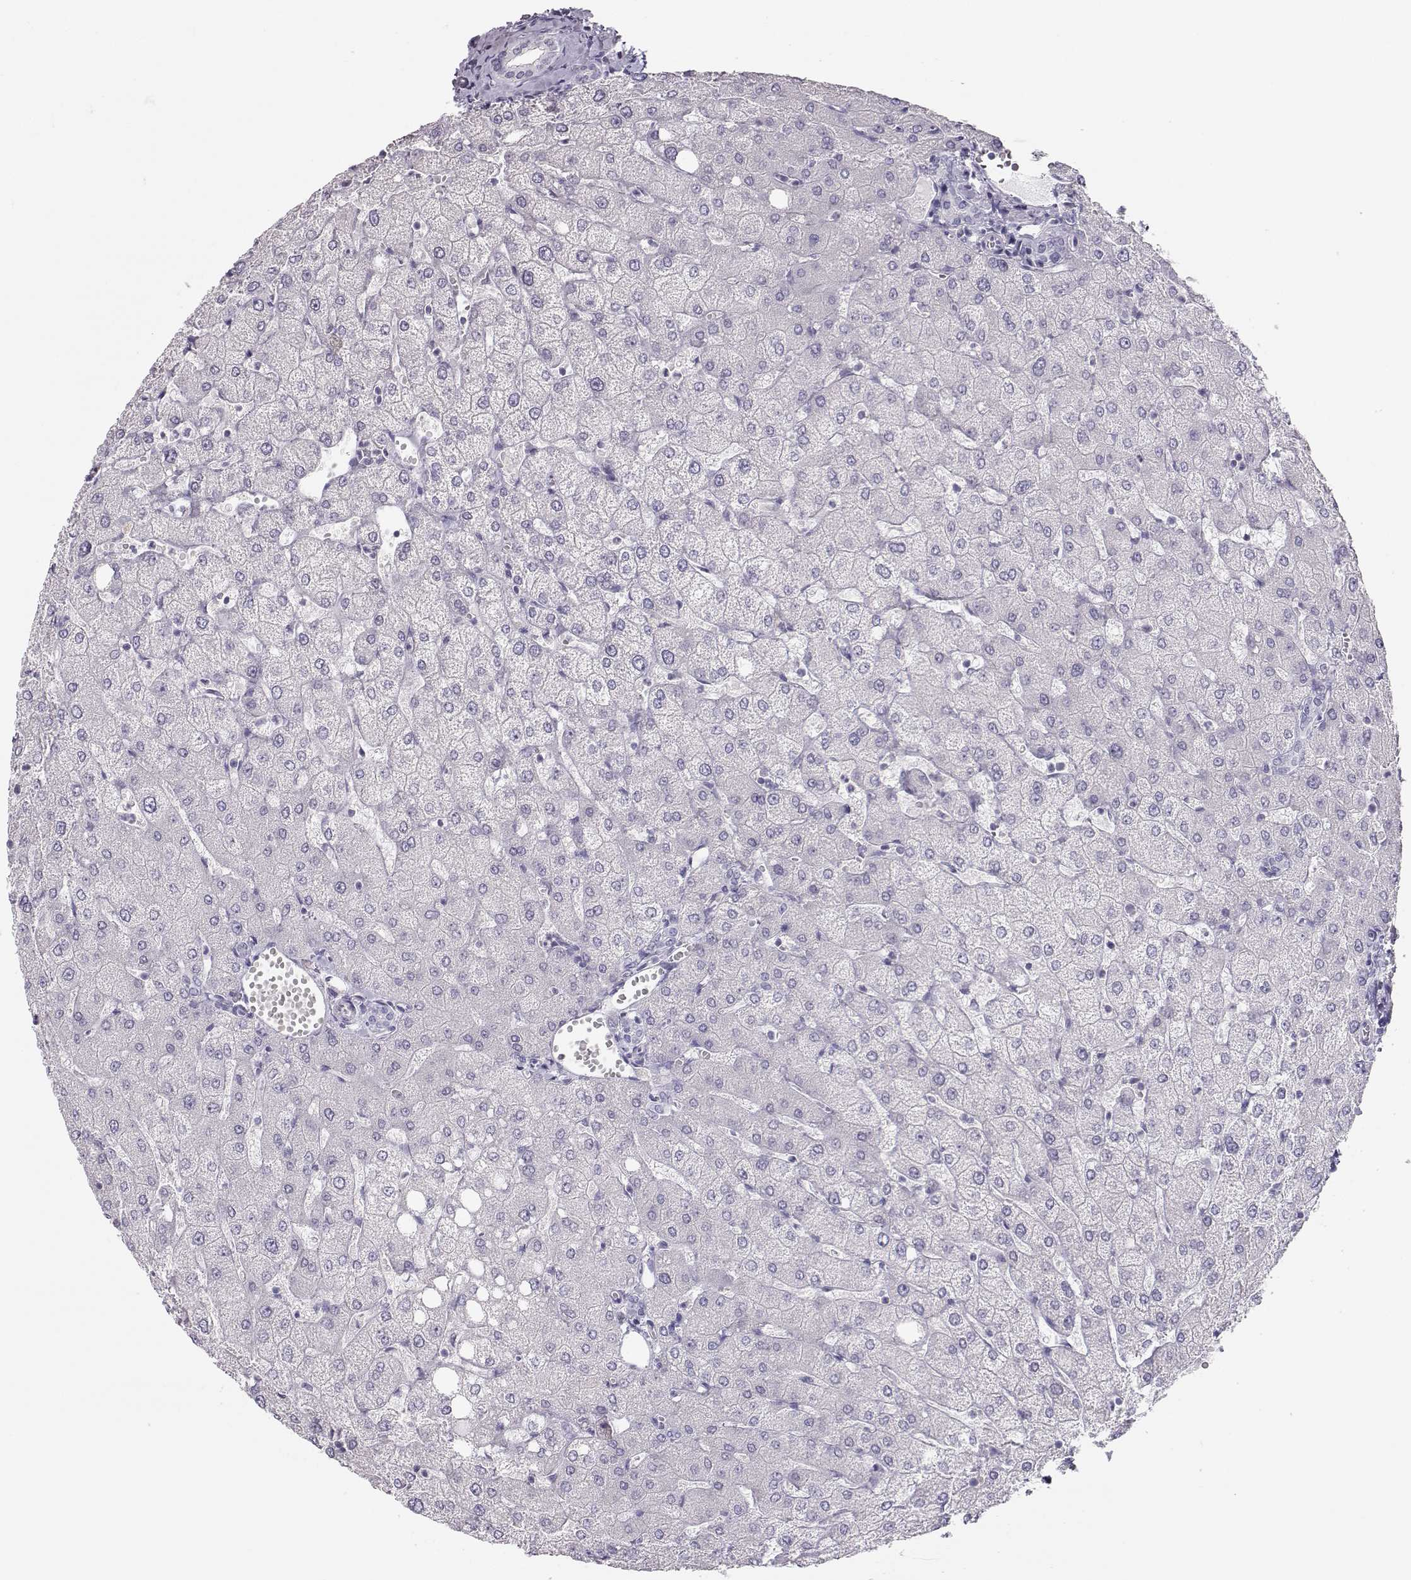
{"staining": {"intensity": "negative", "quantity": "none", "location": "none"}, "tissue": "liver", "cell_type": "Cholangiocytes", "image_type": "normal", "snomed": [{"axis": "morphology", "description": "Normal tissue, NOS"}, {"axis": "topography", "description": "Liver"}], "caption": "A high-resolution photomicrograph shows IHC staining of unremarkable liver, which demonstrates no significant positivity in cholangiocytes.", "gene": "LEPR", "patient": {"sex": "female", "age": 54}}